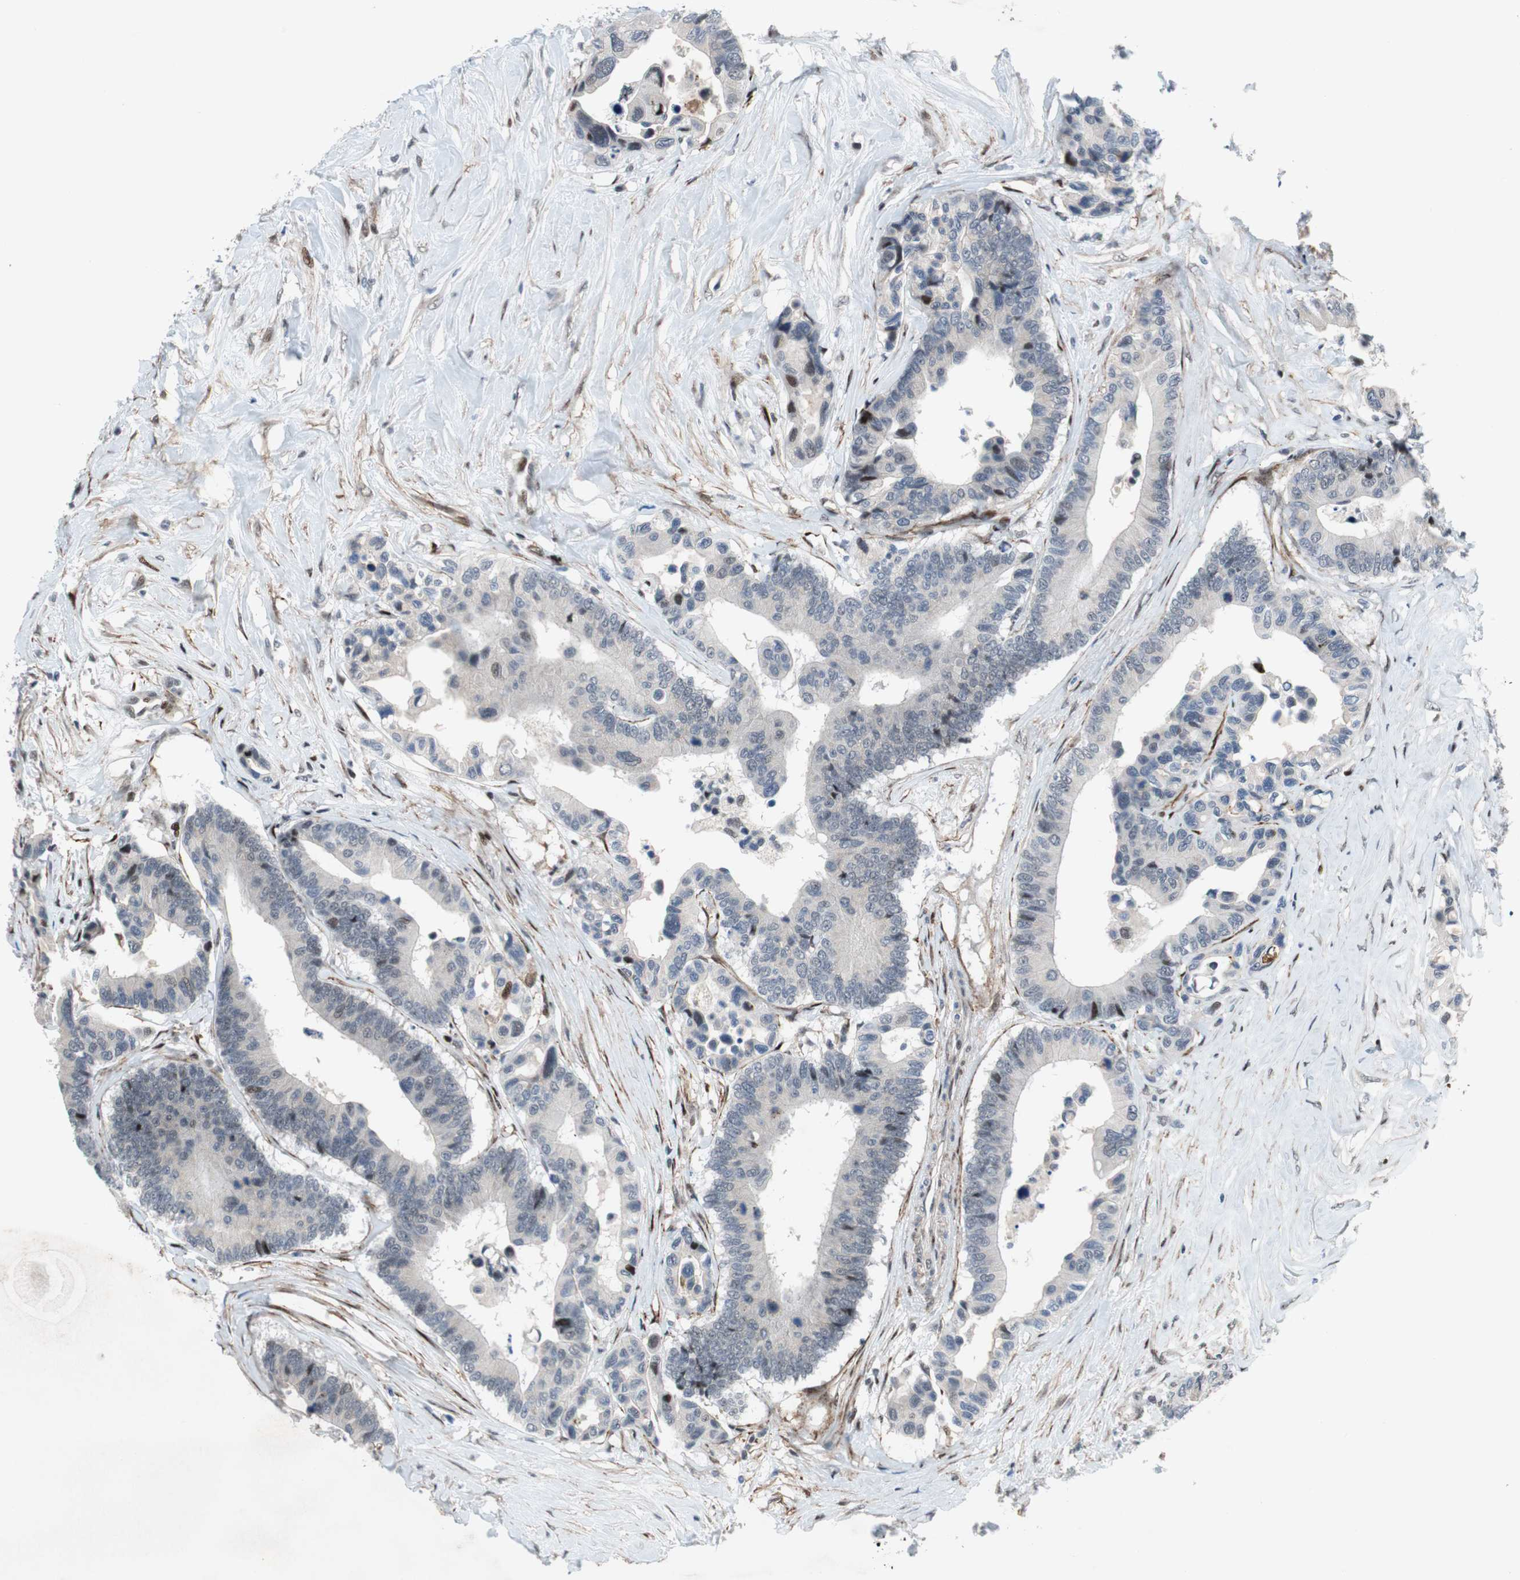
{"staining": {"intensity": "strong", "quantity": "<25%", "location": "nuclear"}, "tissue": "colorectal cancer", "cell_type": "Tumor cells", "image_type": "cancer", "snomed": [{"axis": "morphology", "description": "Normal tissue, NOS"}, {"axis": "morphology", "description": "Adenocarcinoma, NOS"}, {"axis": "topography", "description": "Colon"}], "caption": "The immunohistochemical stain shows strong nuclear expression in tumor cells of colorectal adenocarcinoma tissue.", "gene": "FBXO44", "patient": {"sex": "male", "age": 82}}